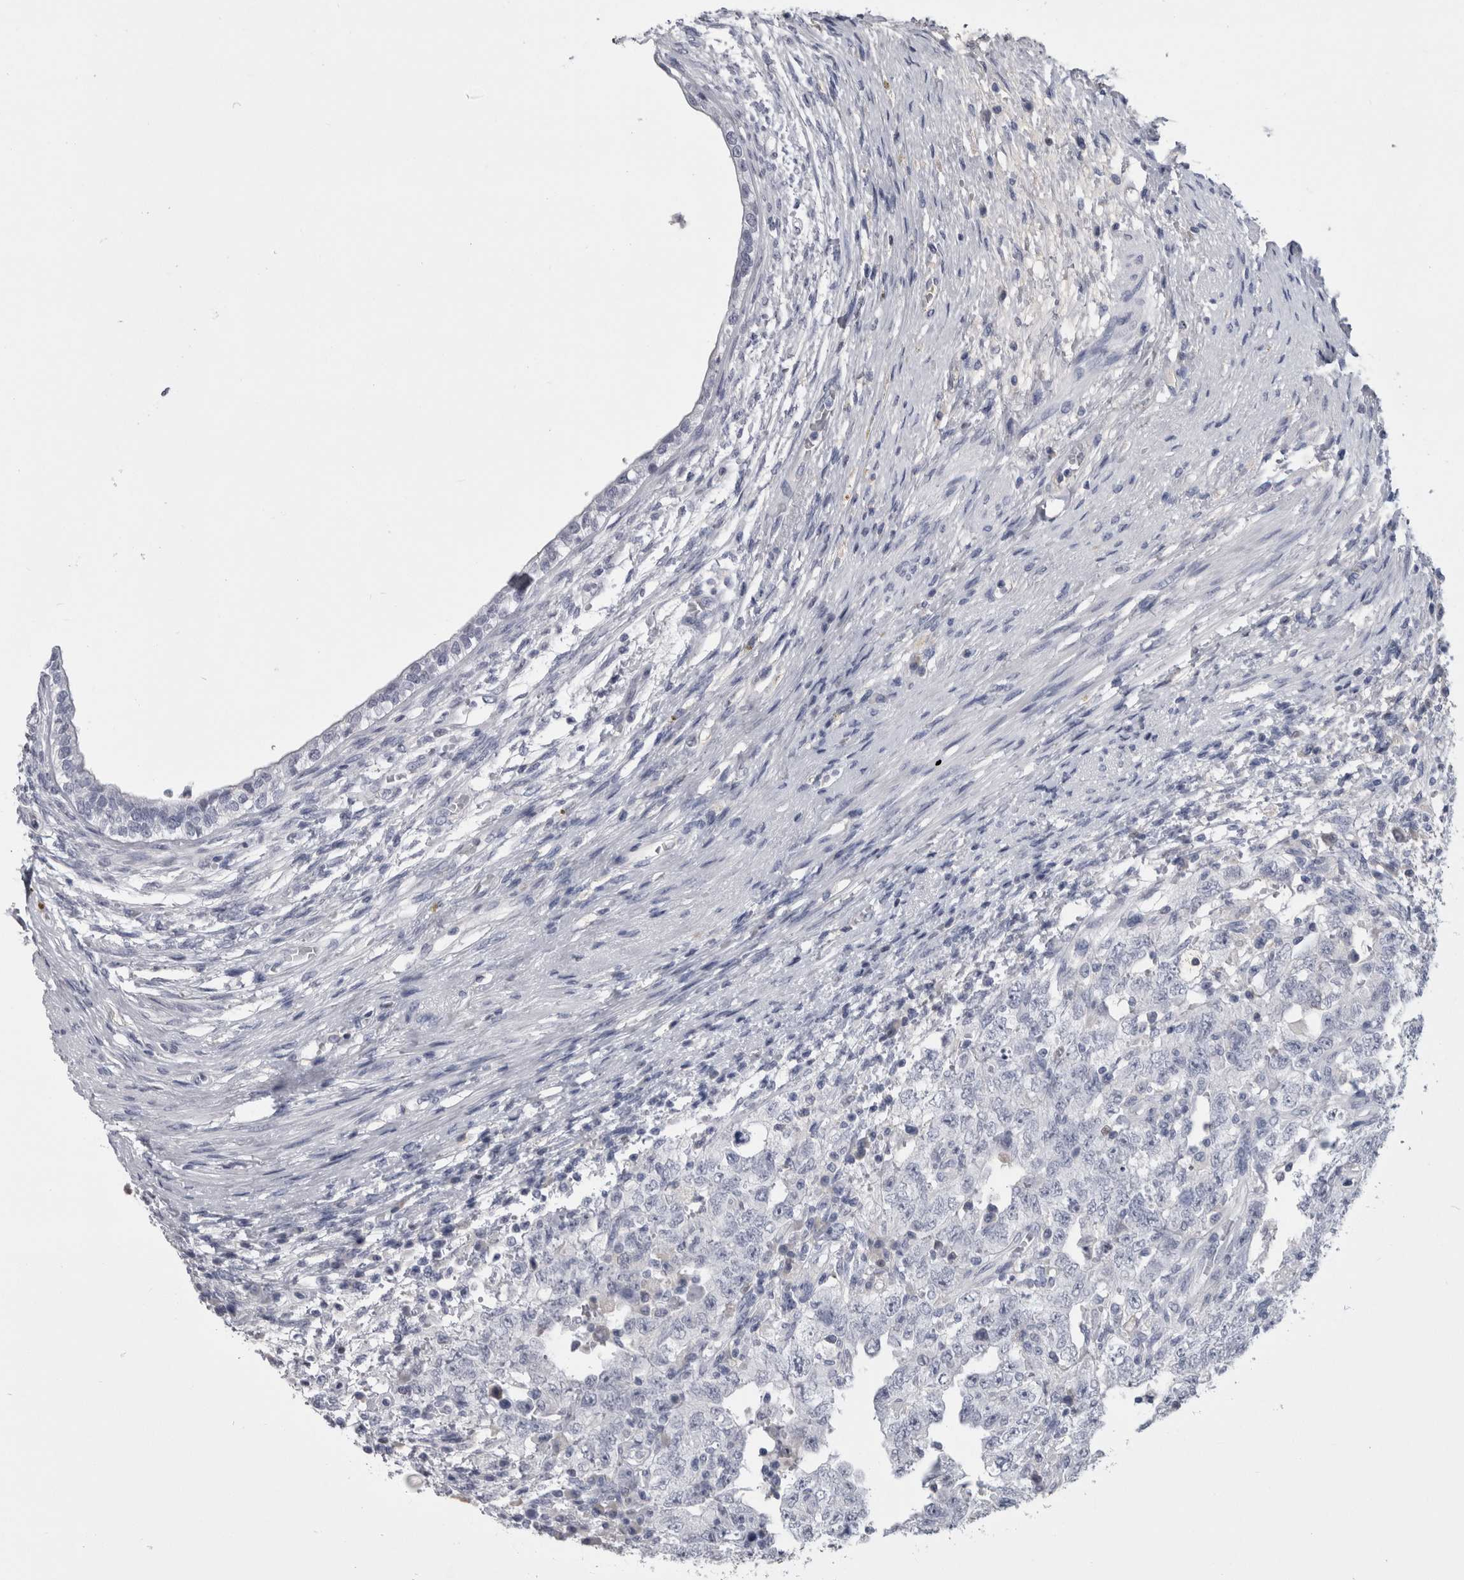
{"staining": {"intensity": "negative", "quantity": "none", "location": "none"}, "tissue": "testis cancer", "cell_type": "Tumor cells", "image_type": "cancer", "snomed": [{"axis": "morphology", "description": "Carcinoma, Embryonal, NOS"}, {"axis": "topography", "description": "Testis"}], "caption": "IHC photomicrograph of human testis cancer stained for a protein (brown), which displays no positivity in tumor cells.", "gene": "PAX5", "patient": {"sex": "male", "age": 26}}